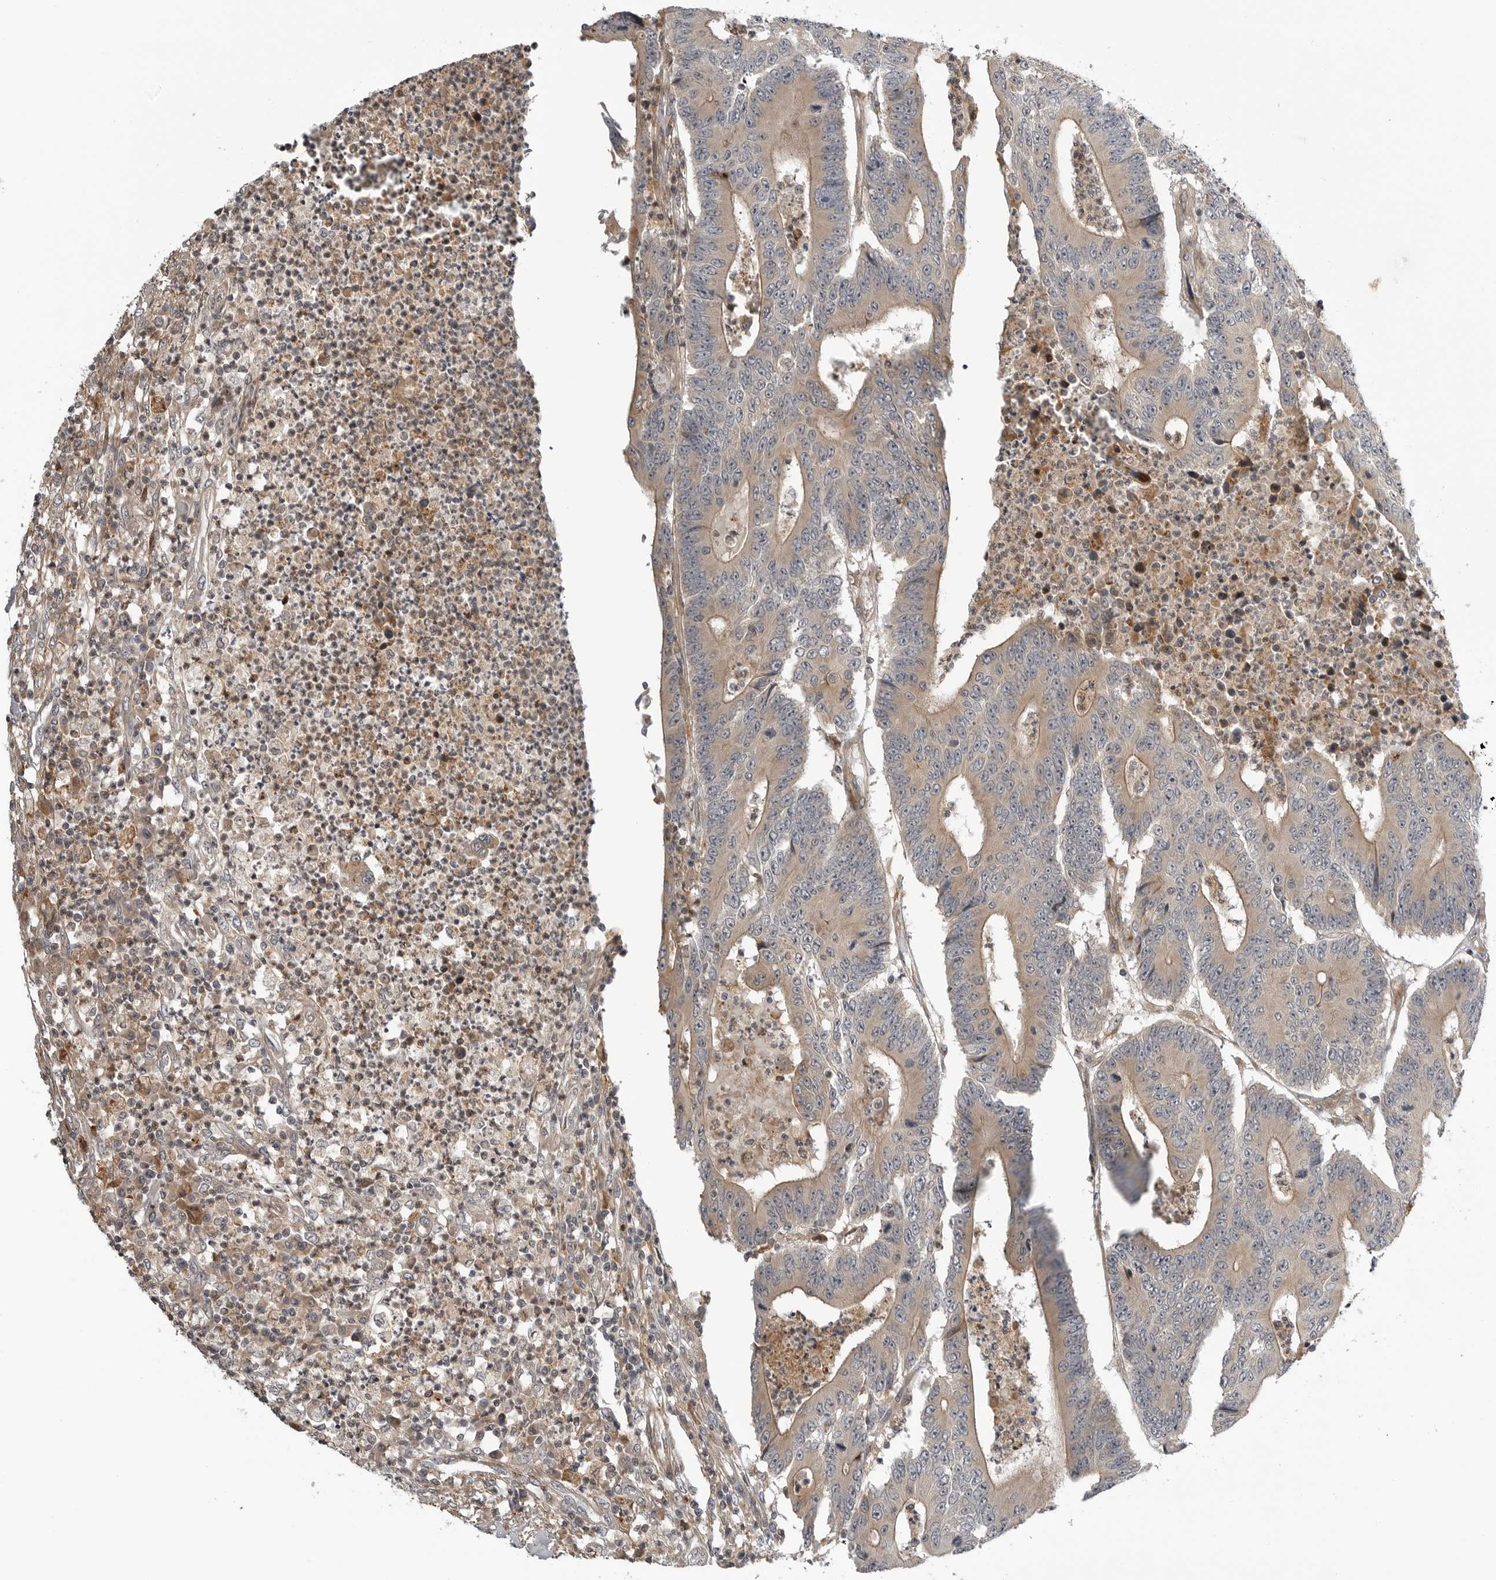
{"staining": {"intensity": "weak", "quantity": "<25%", "location": "cytoplasmic/membranous"}, "tissue": "colorectal cancer", "cell_type": "Tumor cells", "image_type": "cancer", "snomed": [{"axis": "morphology", "description": "Adenocarcinoma, NOS"}, {"axis": "topography", "description": "Colon"}], "caption": "DAB immunohistochemical staining of adenocarcinoma (colorectal) exhibits no significant staining in tumor cells. The staining is performed using DAB (3,3'-diaminobenzidine) brown chromogen with nuclei counter-stained in using hematoxylin.", "gene": "LRRC45", "patient": {"sex": "male", "age": 83}}